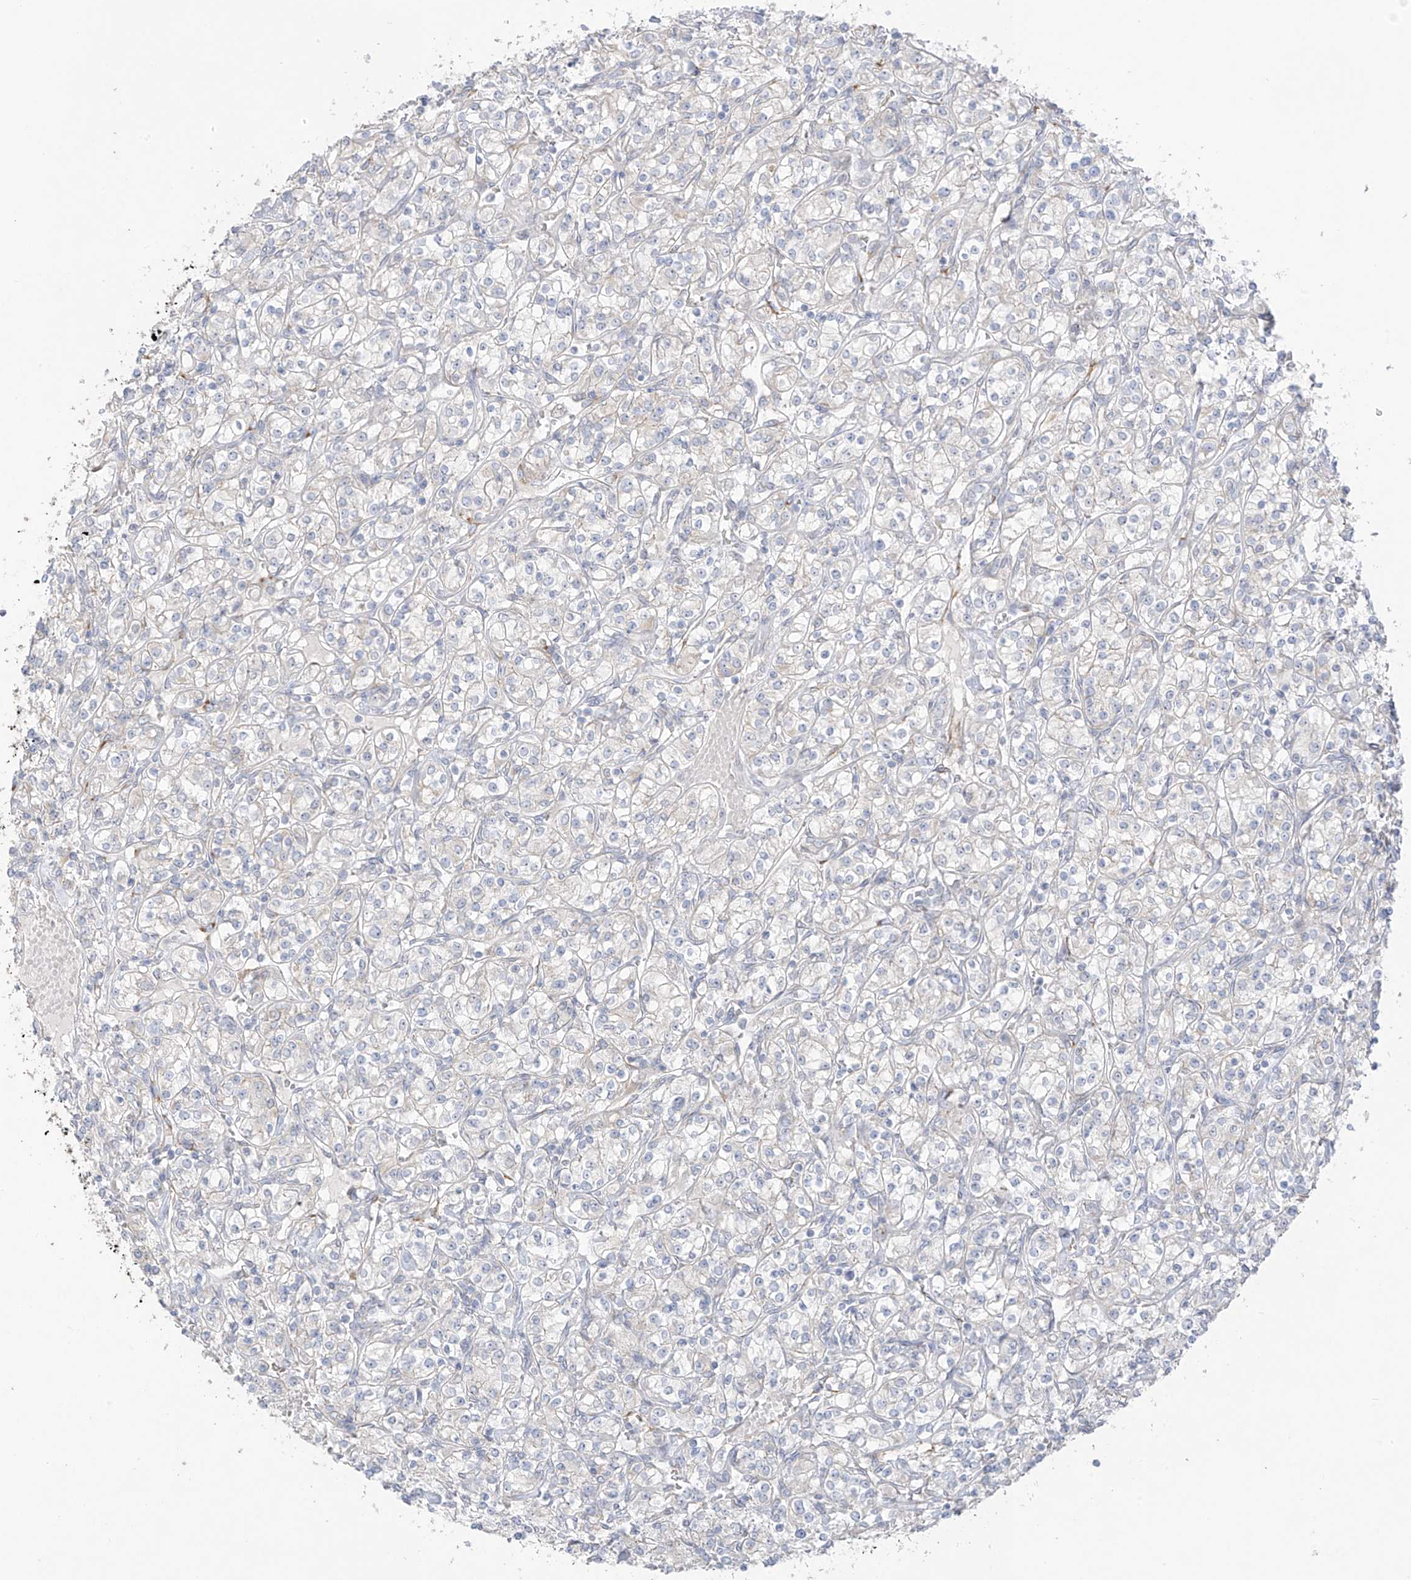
{"staining": {"intensity": "negative", "quantity": "none", "location": "none"}, "tissue": "renal cancer", "cell_type": "Tumor cells", "image_type": "cancer", "snomed": [{"axis": "morphology", "description": "Adenocarcinoma, NOS"}, {"axis": "topography", "description": "Kidney"}], "caption": "Immunohistochemistry (IHC) micrograph of human adenocarcinoma (renal) stained for a protein (brown), which reveals no expression in tumor cells.", "gene": "EIPR1", "patient": {"sex": "male", "age": 77}}